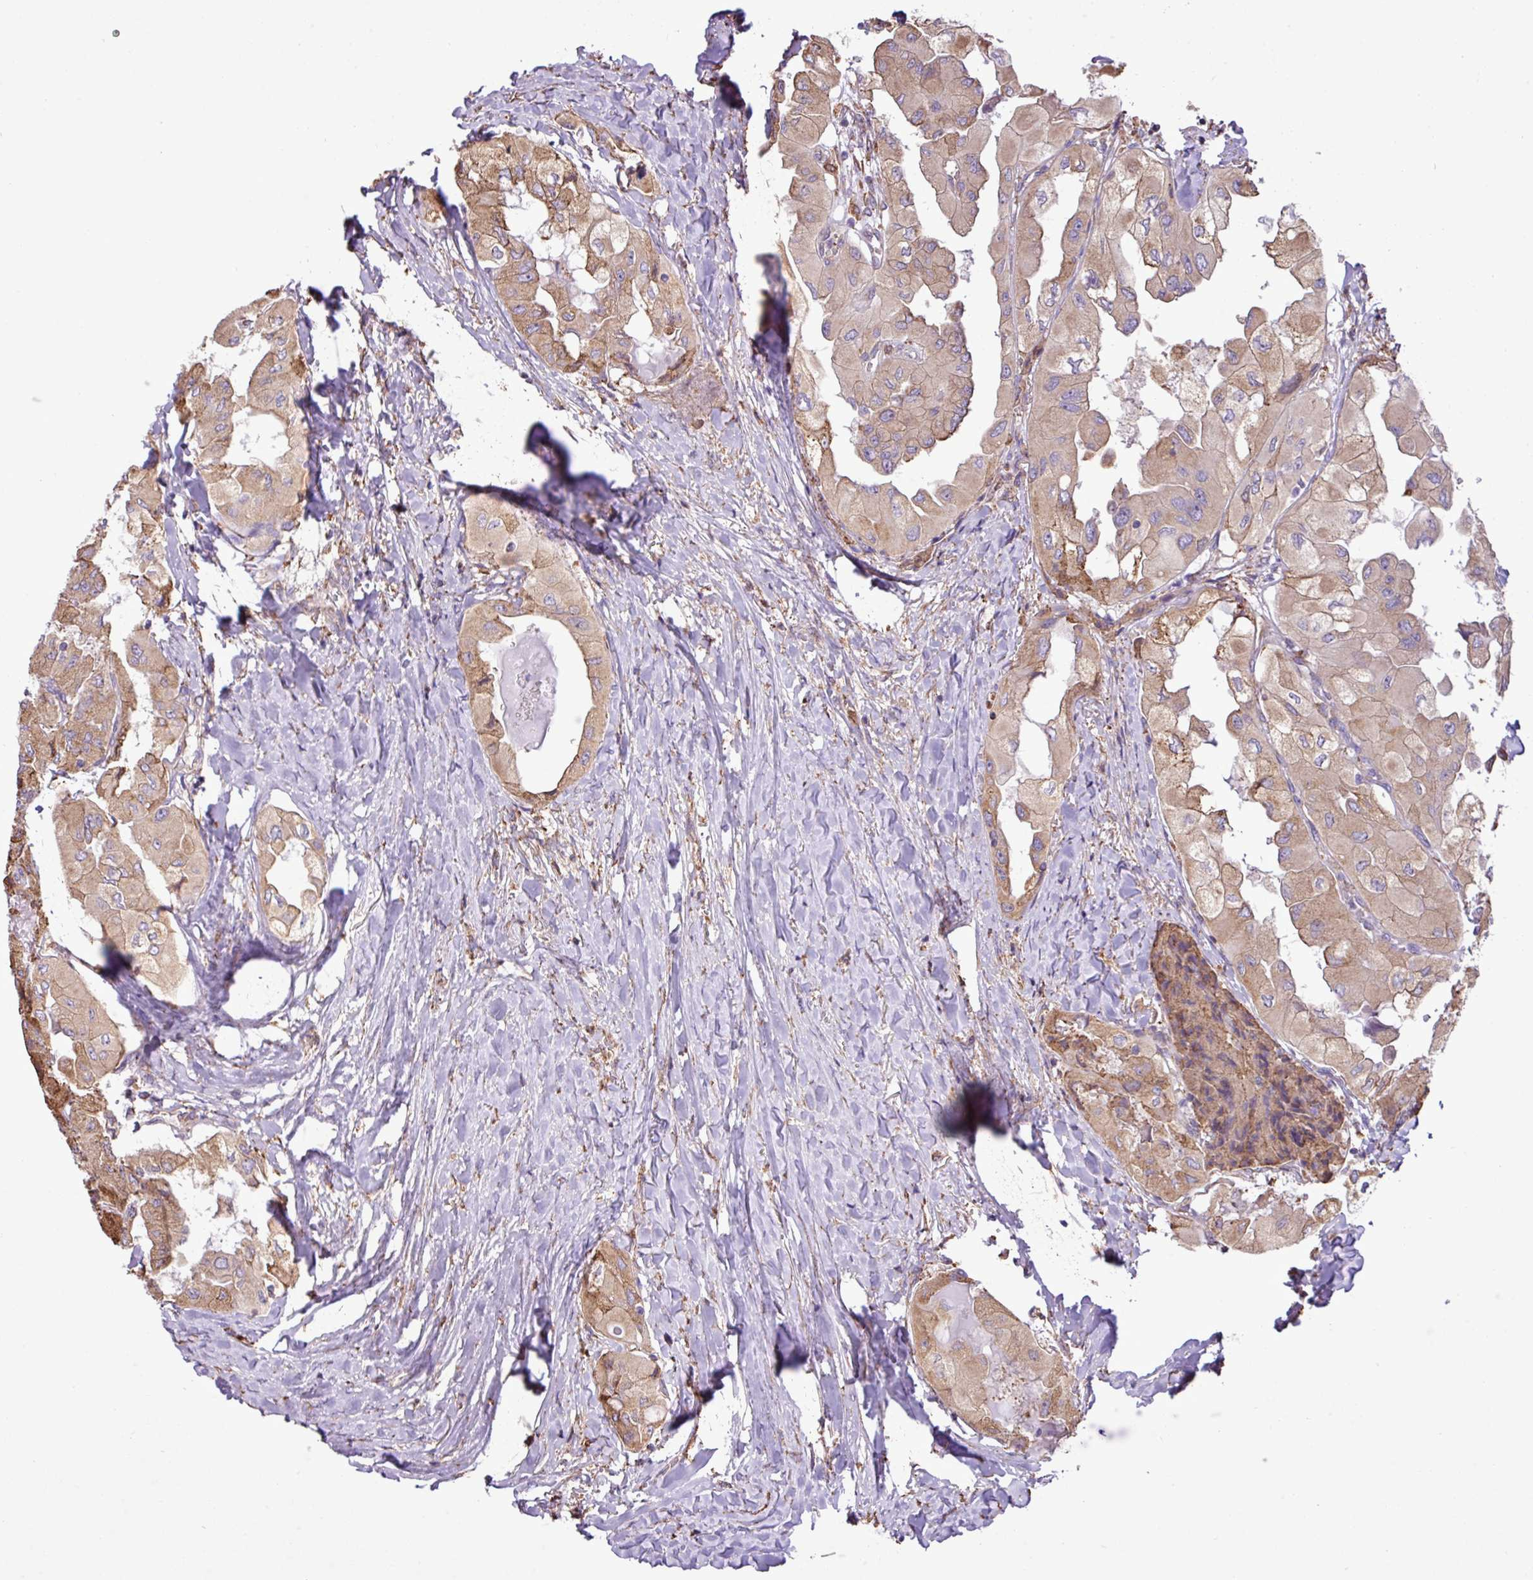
{"staining": {"intensity": "moderate", "quantity": ">75%", "location": "cytoplasmic/membranous"}, "tissue": "thyroid cancer", "cell_type": "Tumor cells", "image_type": "cancer", "snomed": [{"axis": "morphology", "description": "Normal tissue, NOS"}, {"axis": "morphology", "description": "Papillary adenocarcinoma, NOS"}, {"axis": "topography", "description": "Thyroid gland"}], "caption": "Immunohistochemistry staining of papillary adenocarcinoma (thyroid), which exhibits medium levels of moderate cytoplasmic/membranous expression in about >75% of tumor cells indicating moderate cytoplasmic/membranous protein staining. The staining was performed using DAB (brown) for protein detection and nuclei were counterstained in hematoxylin (blue).", "gene": "ZSCAN5A", "patient": {"sex": "female", "age": 59}}